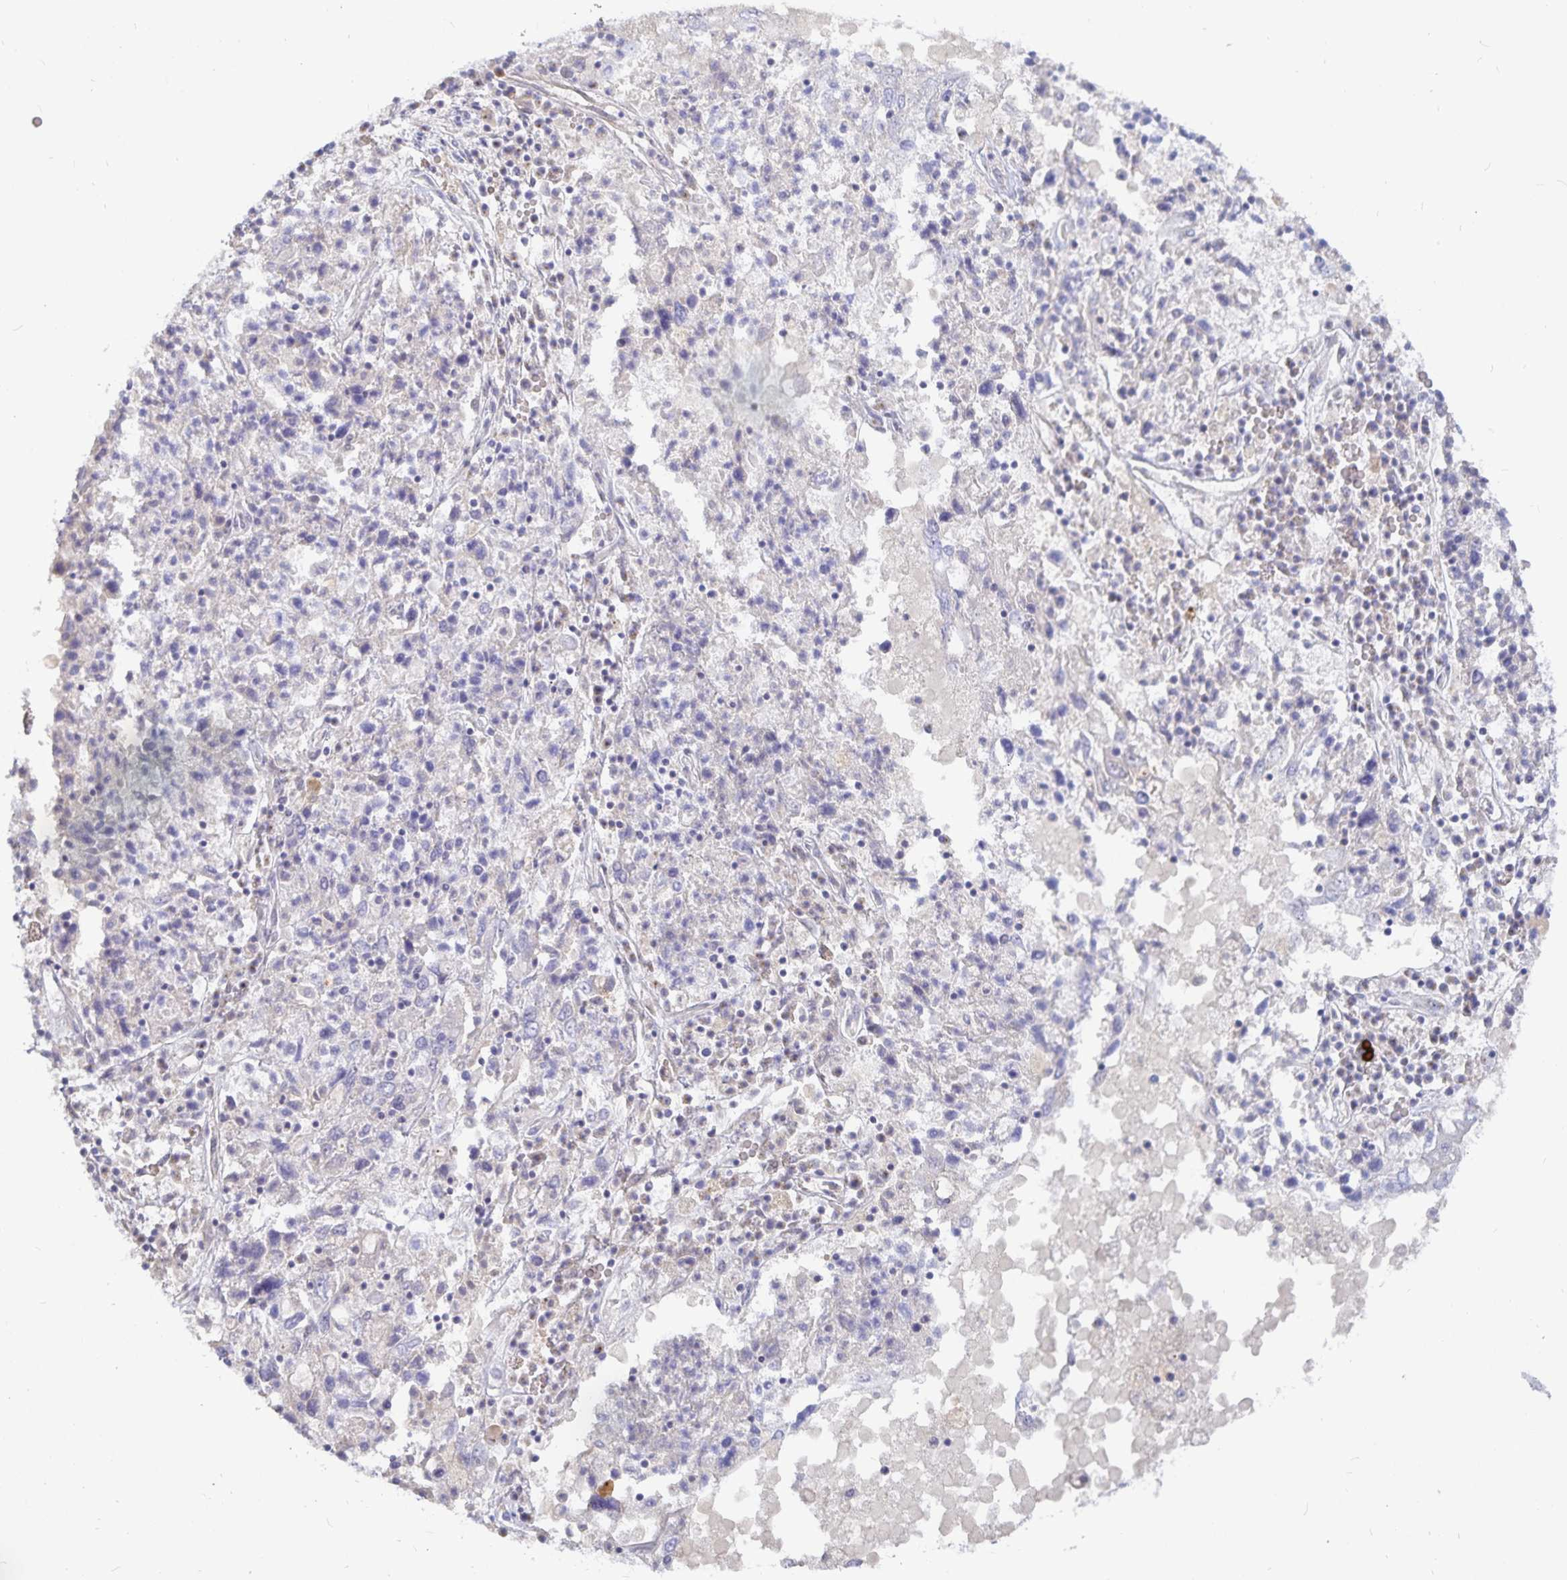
{"staining": {"intensity": "negative", "quantity": "none", "location": "none"}, "tissue": "ovarian cancer", "cell_type": "Tumor cells", "image_type": "cancer", "snomed": [{"axis": "morphology", "description": "Carcinoma, endometroid"}, {"axis": "topography", "description": "Ovary"}], "caption": "Micrograph shows no protein expression in tumor cells of ovarian endometroid carcinoma tissue.", "gene": "PKHD1", "patient": {"sex": "female", "age": 62}}